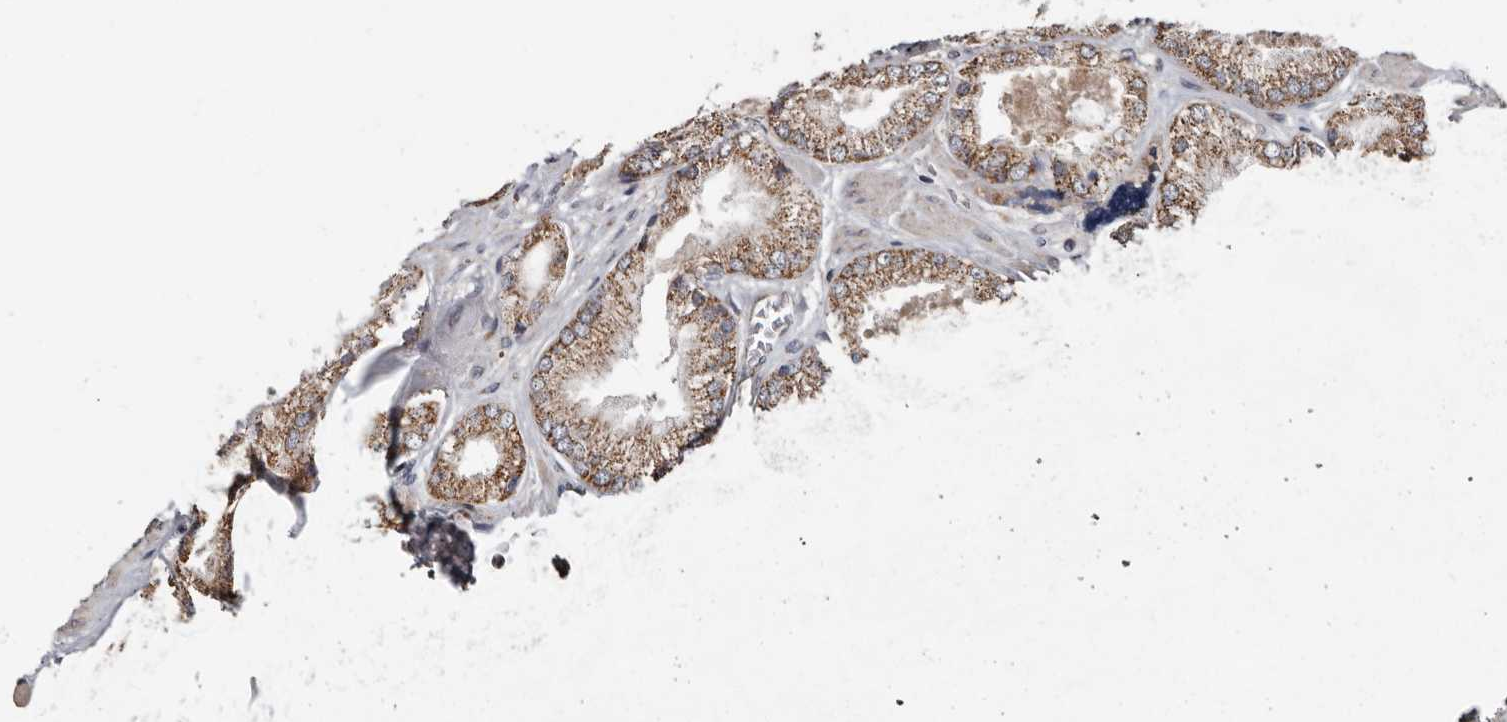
{"staining": {"intensity": "moderate", "quantity": ">75%", "location": "cytoplasmic/membranous"}, "tissue": "prostate cancer", "cell_type": "Tumor cells", "image_type": "cancer", "snomed": [{"axis": "morphology", "description": "Adenocarcinoma, High grade"}, {"axis": "topography", "description": "Prostate"}], "caption": "Immunohistochemical staining of human prostate adenocarcinoma (high-grade) shows medium levels of moderate cytoplasmic/membranous protein staining in about >75% of tumor cells. Using DAB (brown) and hematoxylin (blue) stains, captured at high magnification using brightfield microscopy.", "gene": "MRPL18", "patient": {"sex": "male", "age": 58}}